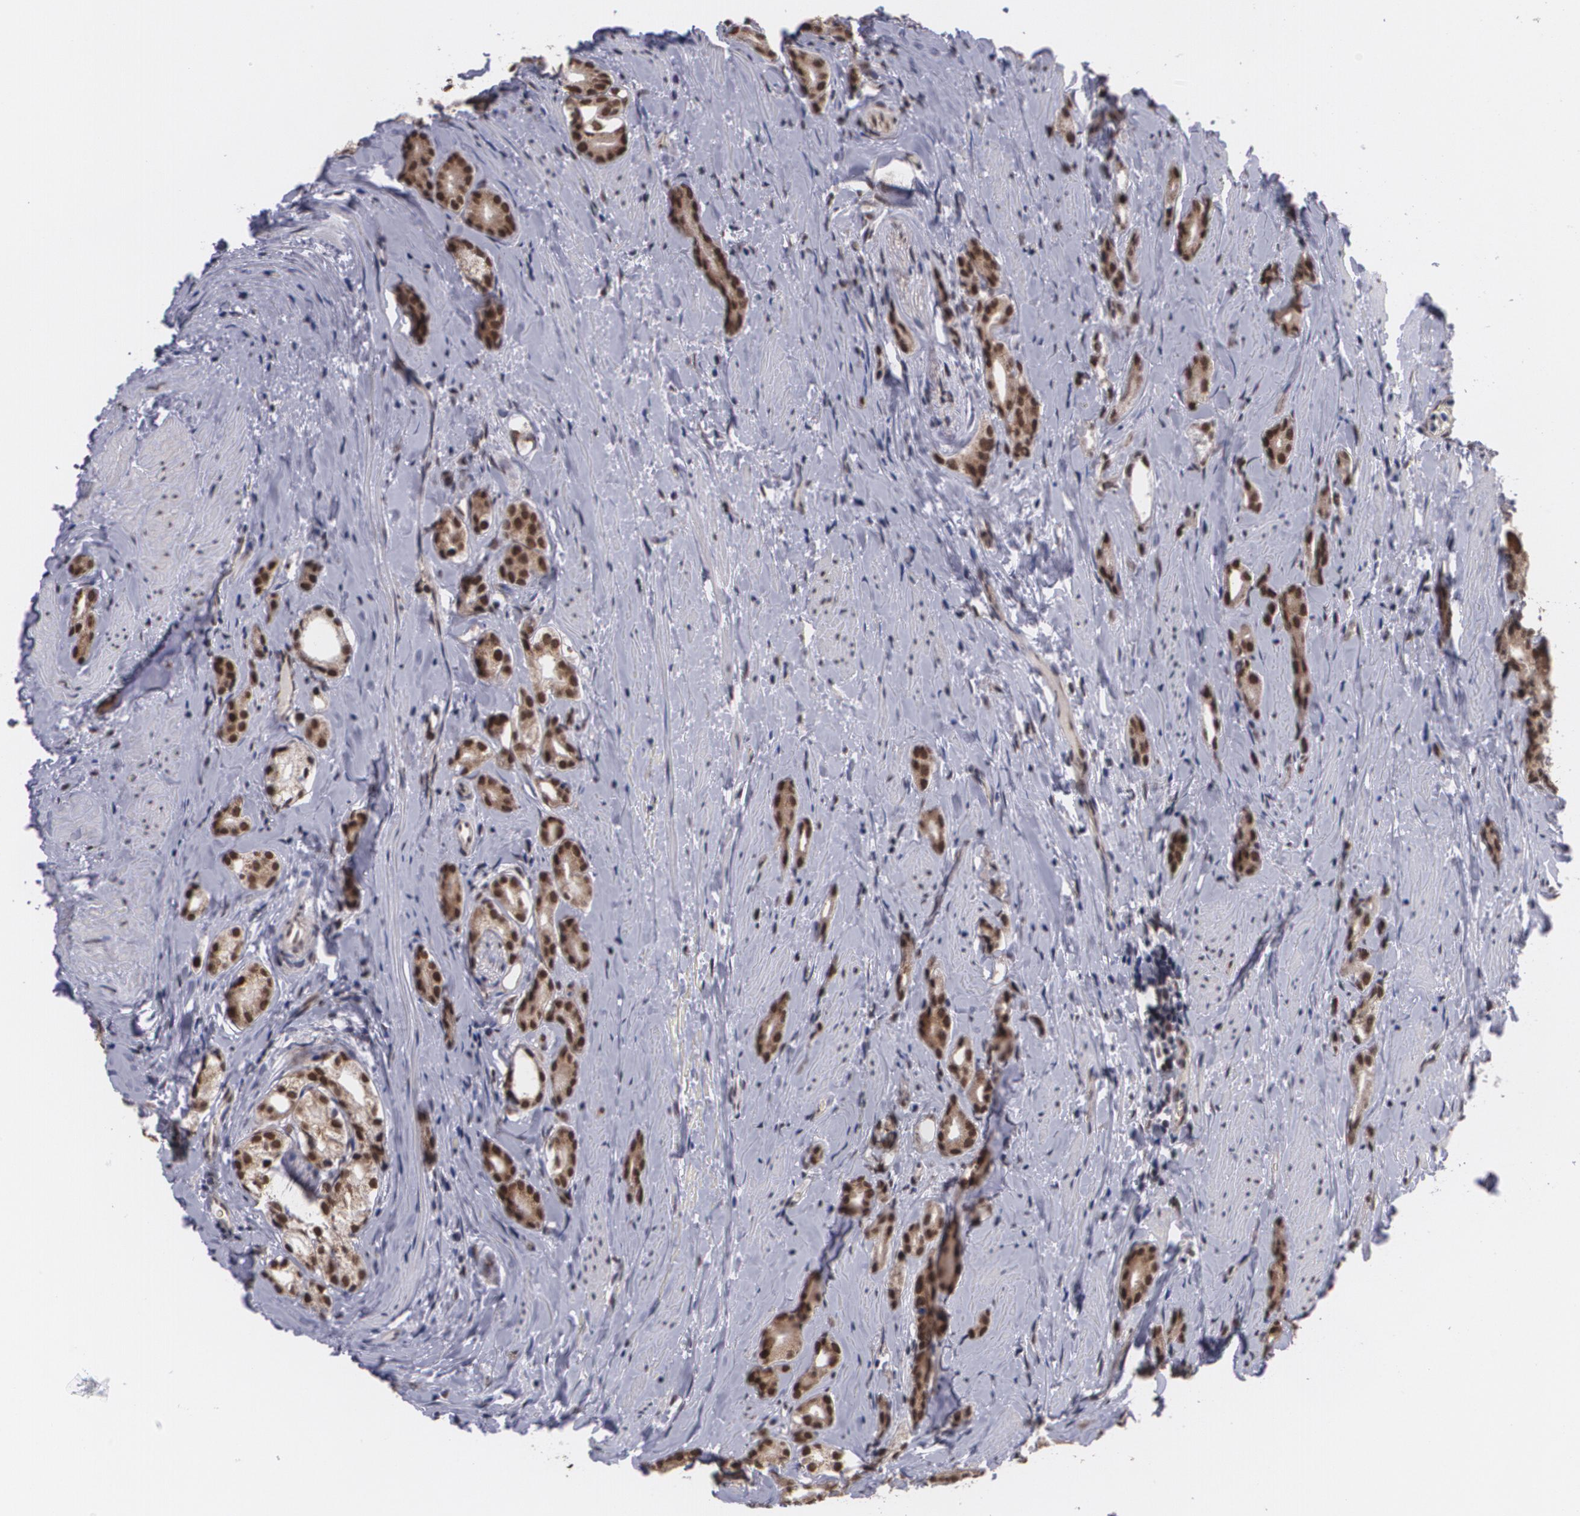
{"staining": {"intensity": "moderate", "quantity": ">75%", "location": "cytoplasmic/membranous,nuclear"}, "tissue": "prostate cancer", "cell_type": "Tumor cells", "image_type": "cancer", "snomed": [{"axis": "morphology", "description": "Adenocarcinoma, Medium grade"}, {"axis": "topography", "description": "Prostate"}], "caption": "Immunohistochemical staining of prostate adenocarcinoma (medium-grade) displays moderate cytoplasmic/membranous and nuclear protein expression in approximately >75% of tumor cells.", "gene": "ALX1", "patient": {"sex": "male", "age": 59}}